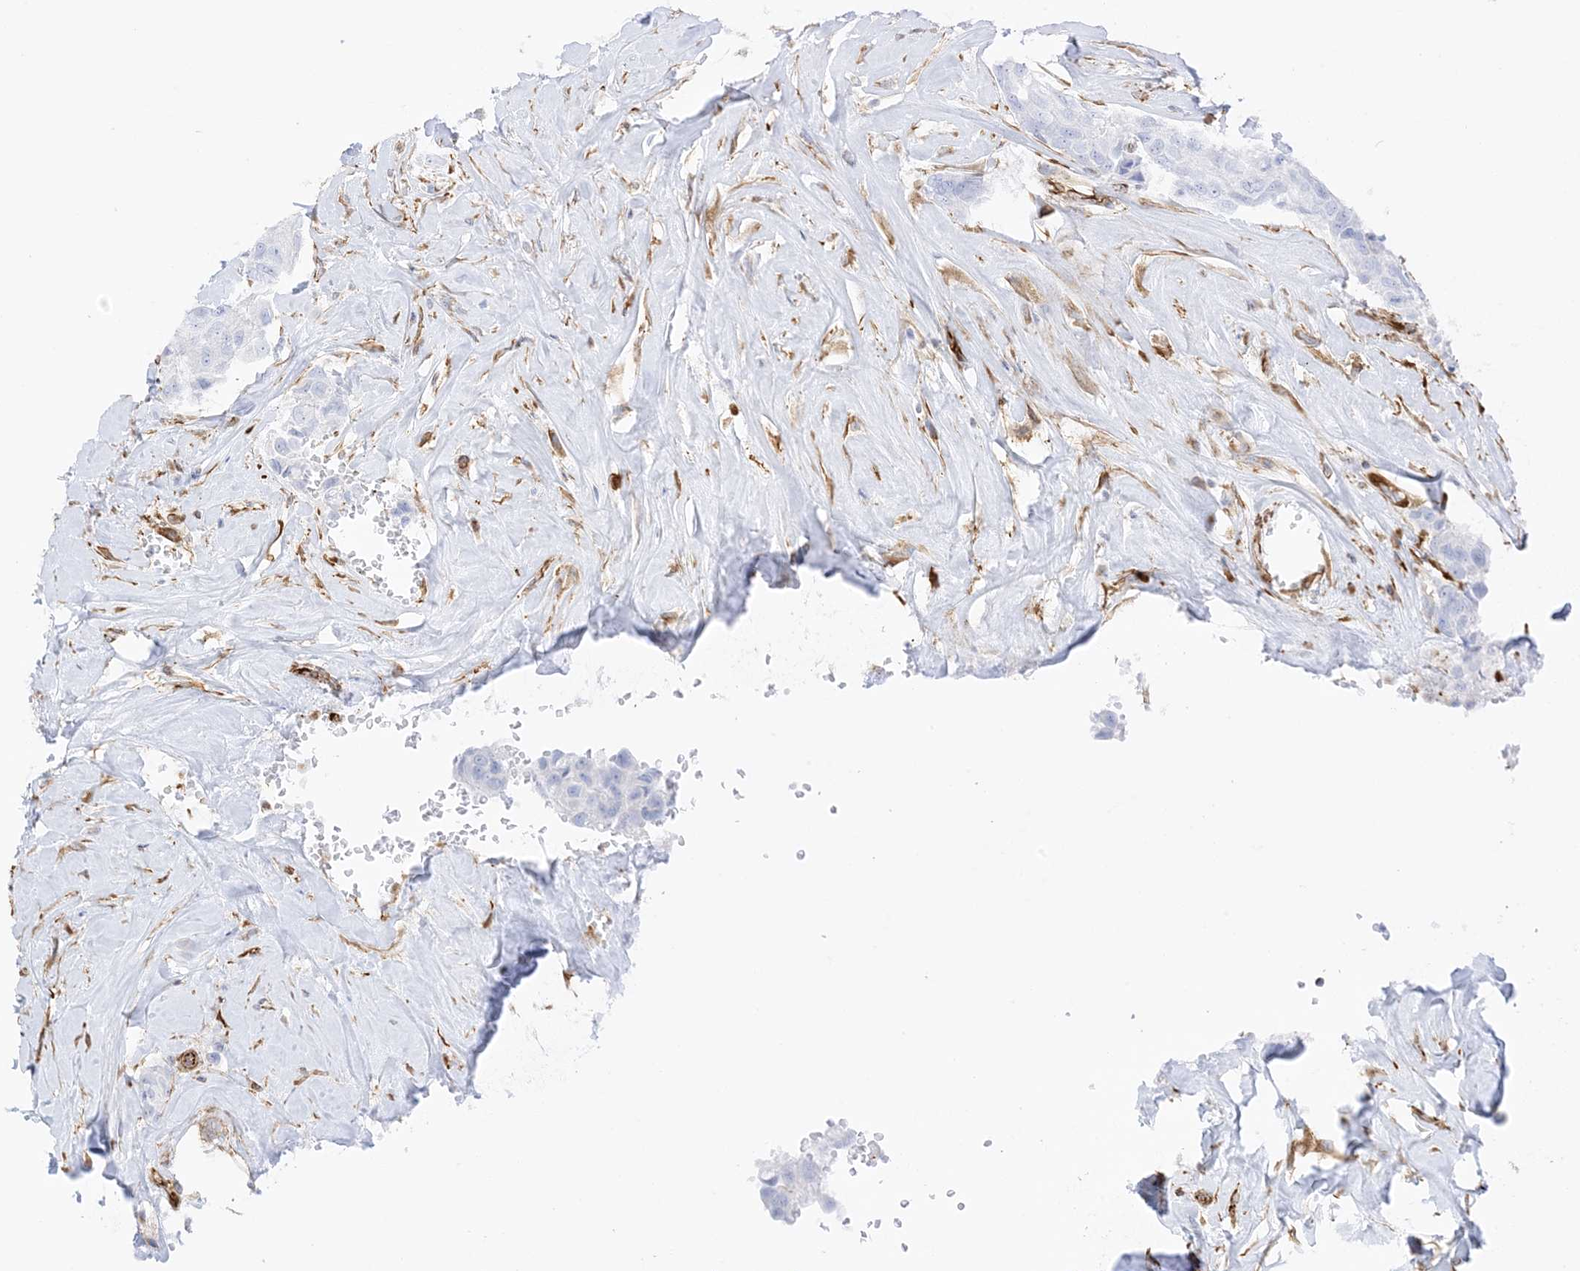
{"staining": {"intensity": "negative", "quantity": "none", "location": "none"}, "tissue": "breast cancer", "cell_type": "Tumor cells", "image_type": "cancer", "snomed": [{"axis": "morphology", "description": "Duct carcinoma"}, {"axis": "topography", "description": "Breast"}], "caption": "The immunohistochemistry photomicrograph has no significant expression in tumor cells of invasive ductal carcinoma (breast) tissue.", "gene": "PID1", "patient": {"sex": "female", "age": 80}}